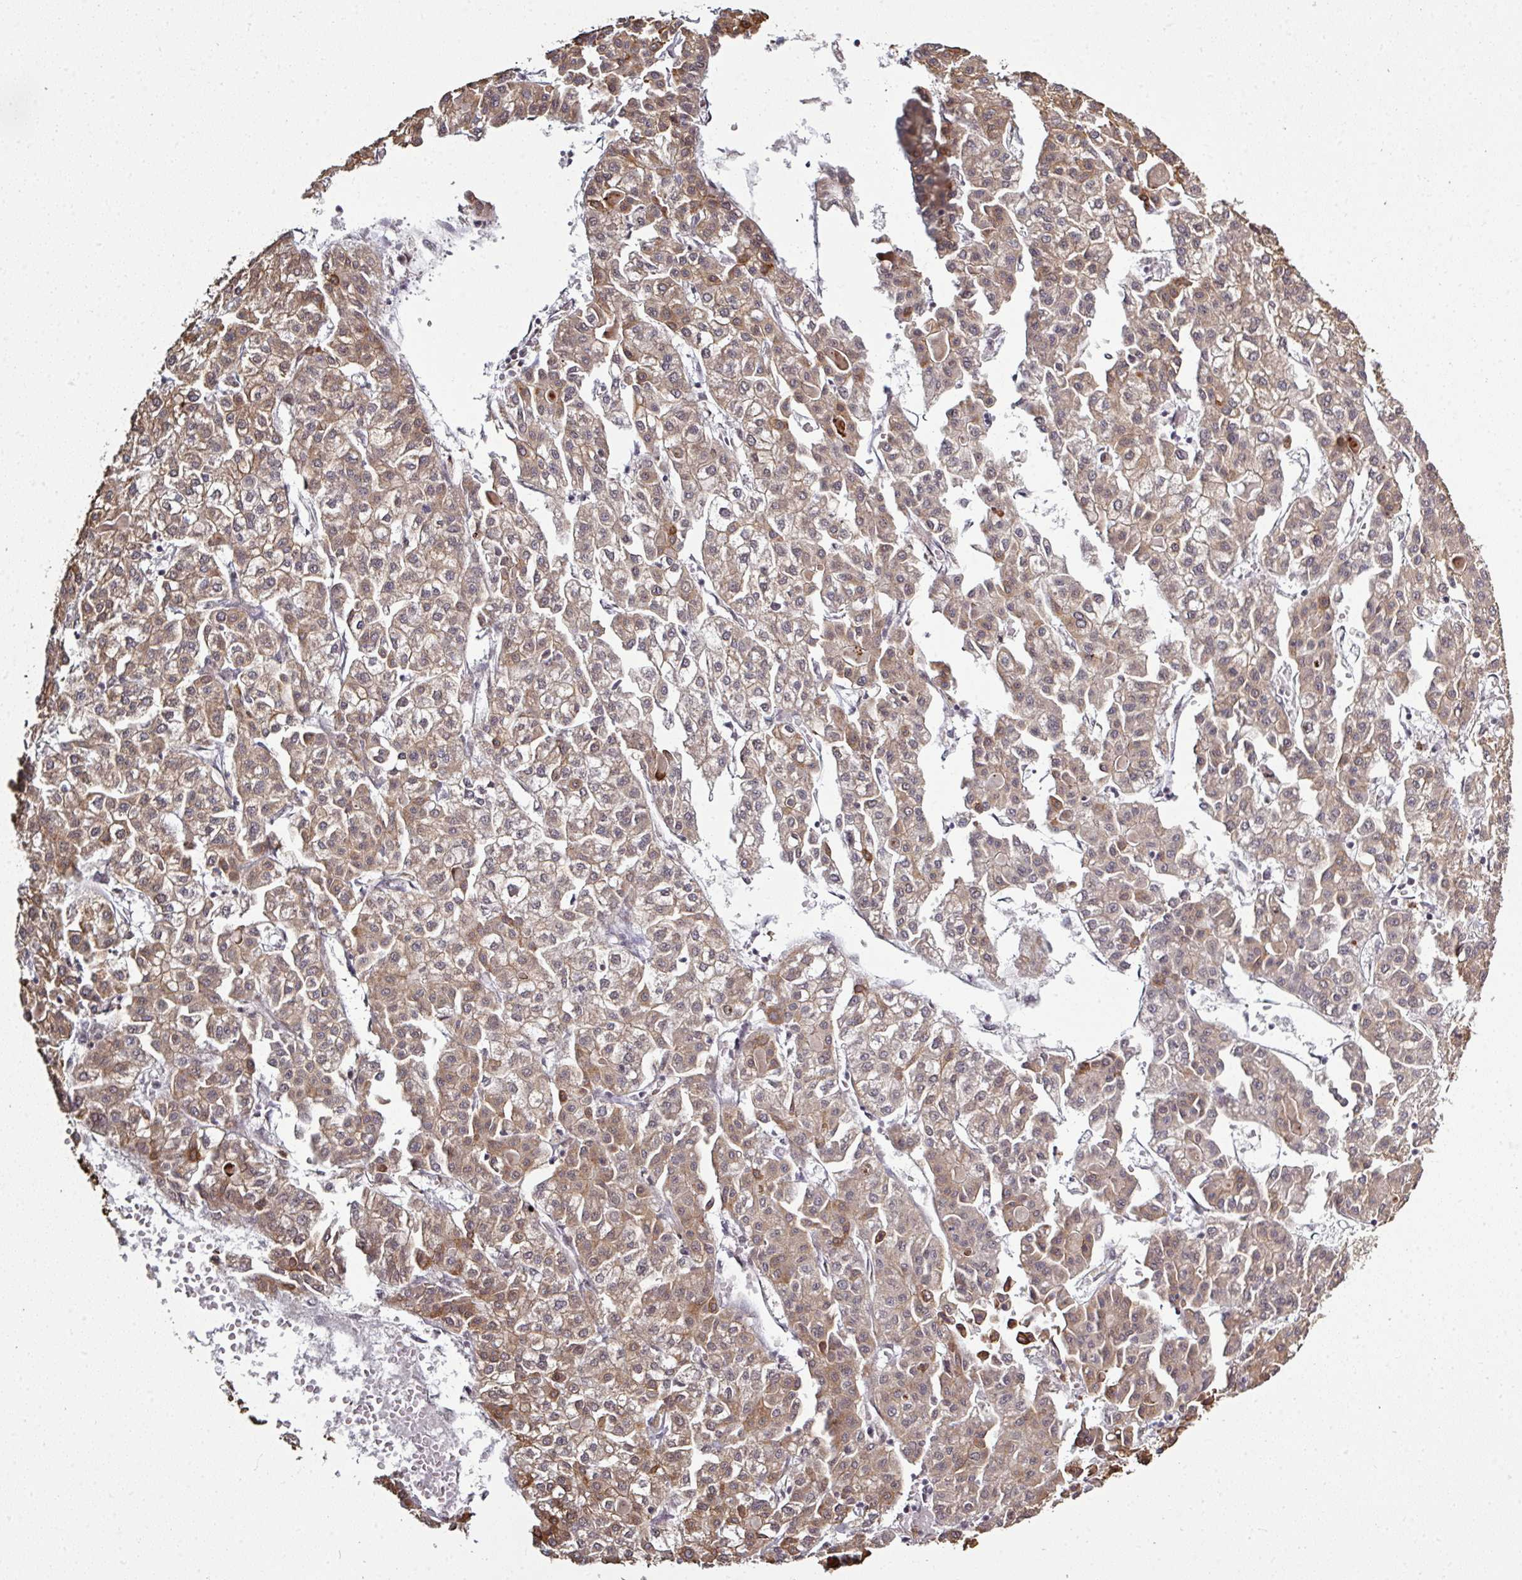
{"staining": {"intensity": "moderate", "quantity": ">75%", "location": "cytoplasmic/membranous"}, "tissue": "liver cancer", "cell_type": "Tumor cells", "image_type": "cancer", "snomed": [{"axis": "morphology", "description": "Carcinoma, Hepatocellular, NOS"}, {"axis": "topography", "description": "Liver"}], "caption": "Immunohistochemical staining of hepatocellular carcinoma (liver) displays moderate cytoplasmic/membranous protein staining in about >75% of tumor cells.", "gene": "GTF2H3", "patient": {"sex": "female", "age": 43}}